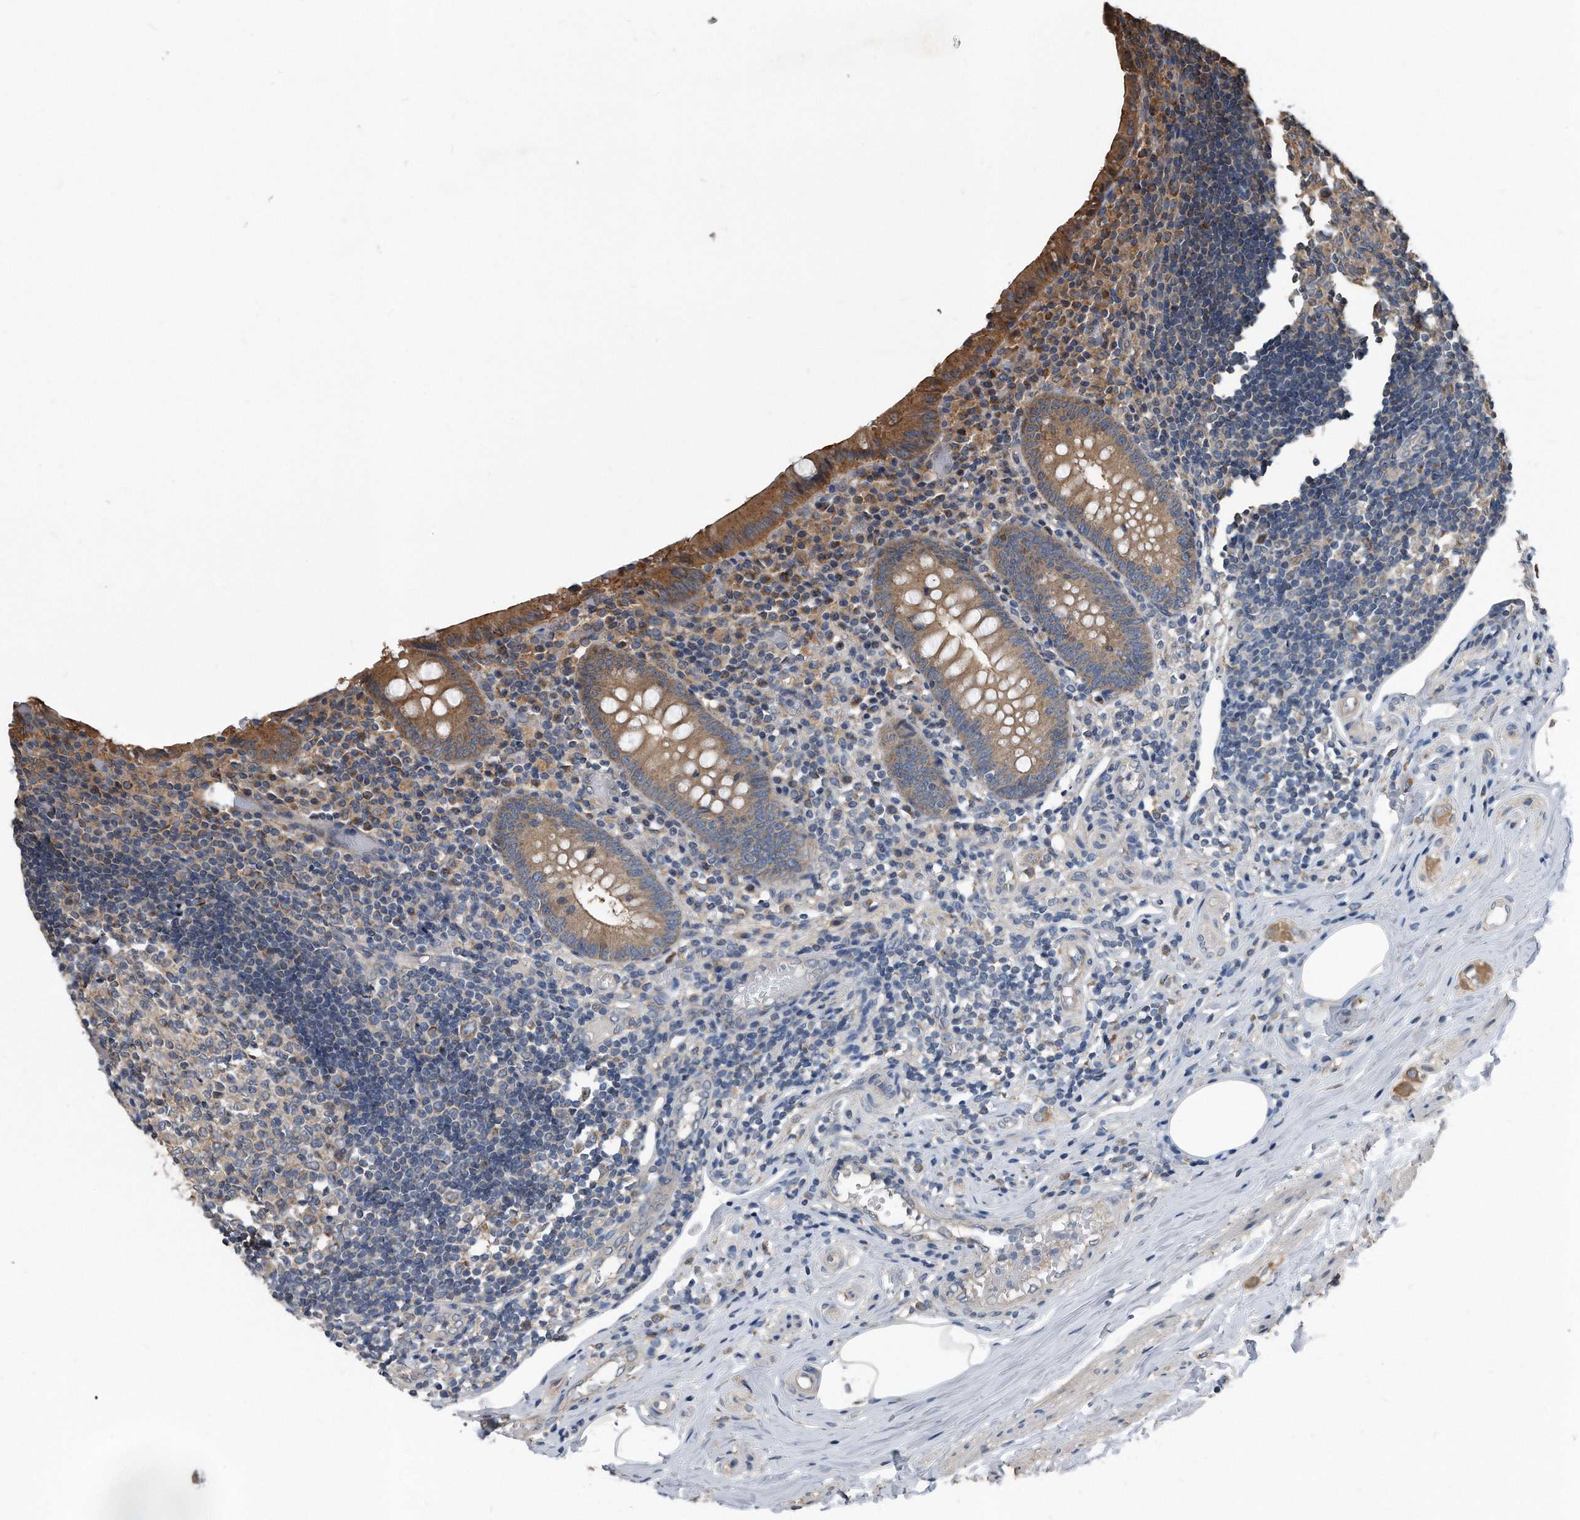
{"staining": {"intensity": "moderate", "quantity": ">75%", "location": "cytoplasmic/membranous"}, "tissue": "appendix", "cell_type": "Glandular cells", "image_type": "normal", "snomed": [{"axis": "morphology", "description": "Normal tissue, NOS"}, {"axis": "topography", "description": "Appendix"}], "caption": "Appendix stained for a protein (brown) demonstrates moderate cytoplasmic/membranous positive staining in about >75% of glandular cells.", "gene": "FAM136A", "patient": {"sex": "female", "age": 17}}